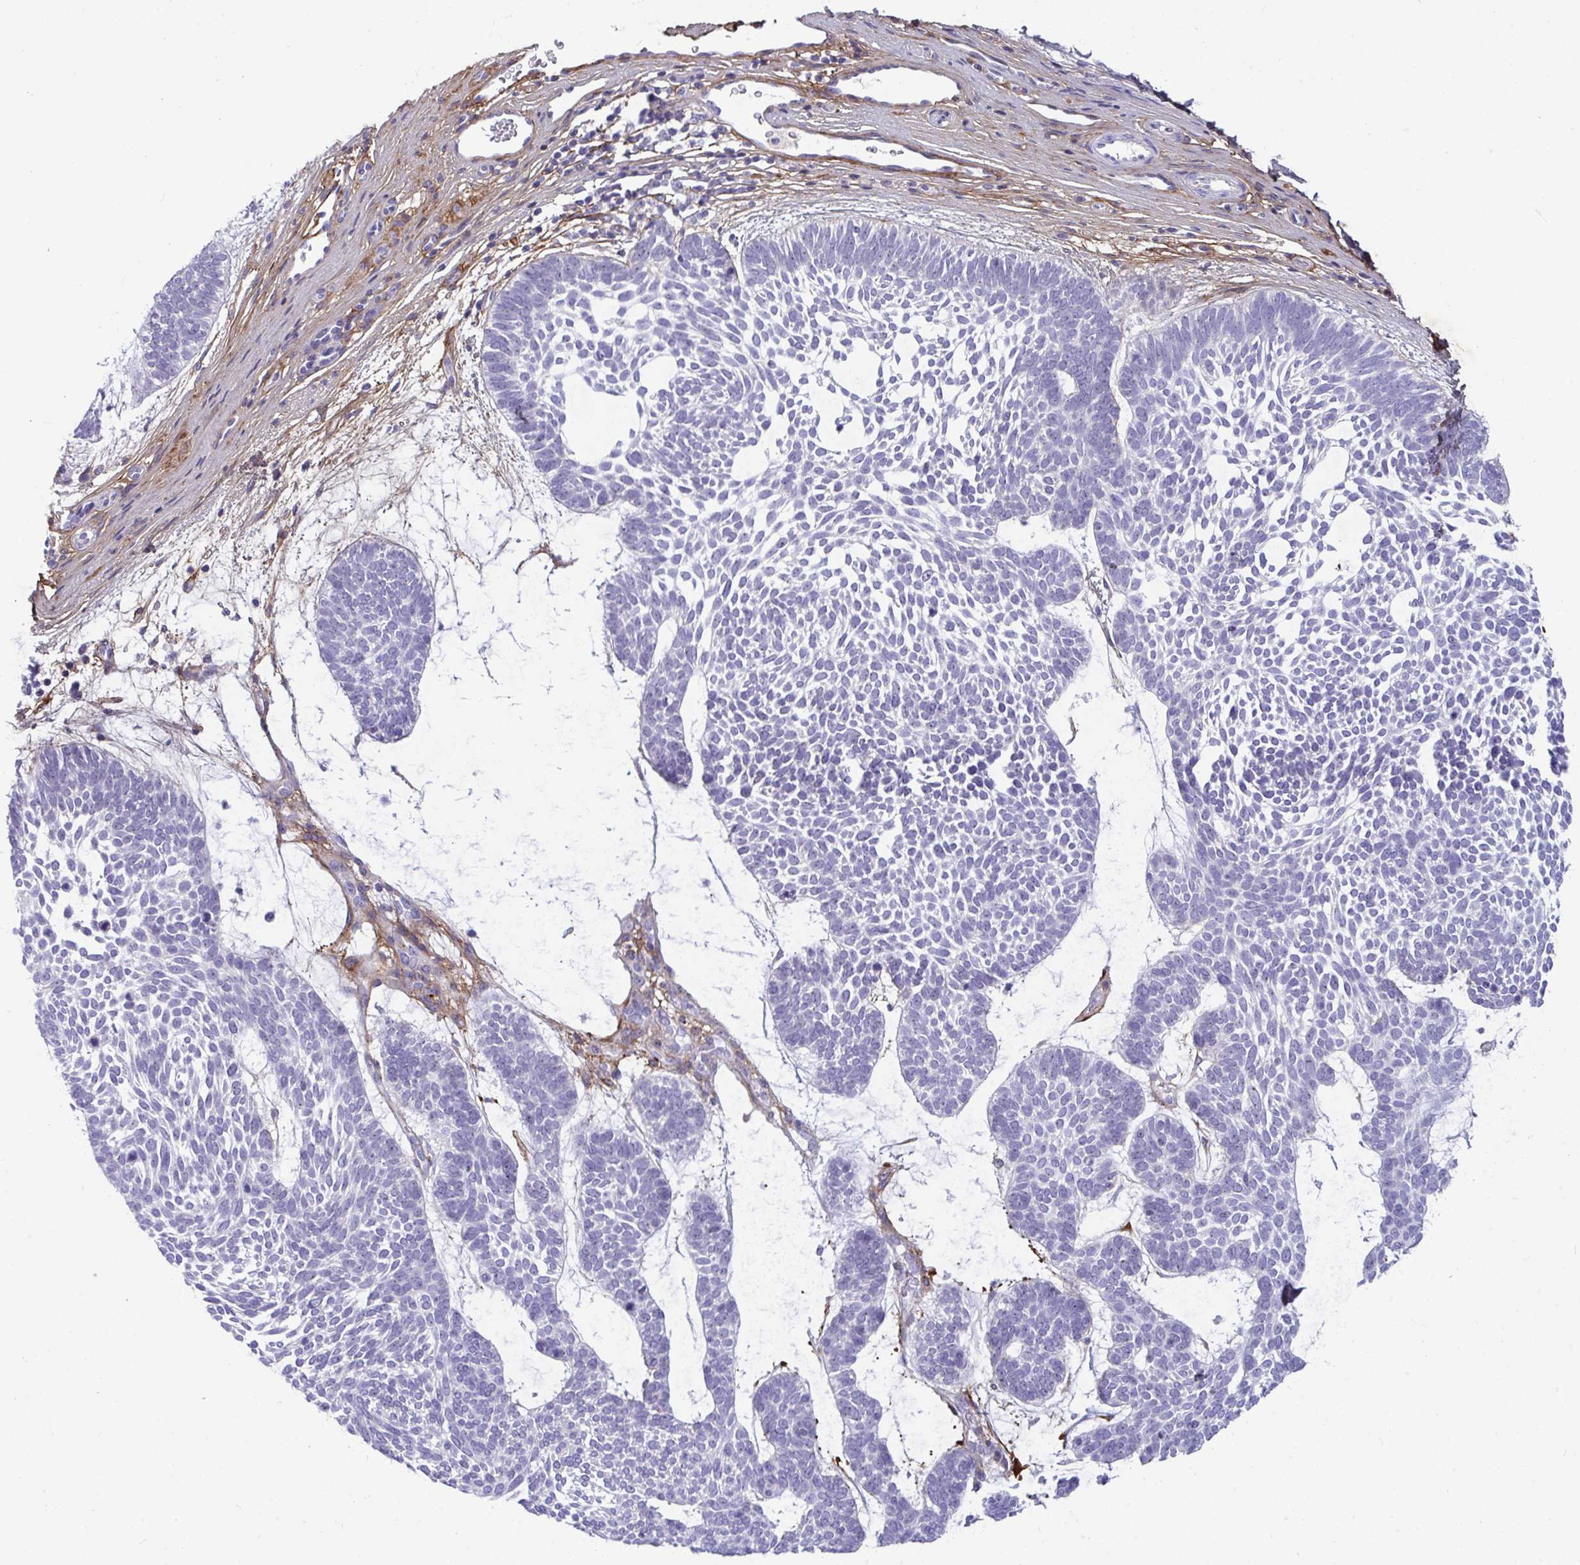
{"staining": {"intensity": "negative", "quantity": "none", "location": "none"}, "tissue": "skin cancer", "cell_type": "Tumor cells", "image_type": "cancer", "snomed": [{"axis": "morphology", "description": "Basal cell carcinoma"}, {"axis": "topography", "description": "Skin"}, {"axis": "topography", "description": "Skin of face"}], "caption": "Immunohistochemistry micrograph of neoplastic tissue: basal cell carcinoma (skin) stained with DAB (3,3'-diaminobenzidine) demonstrates no significant protein expression in tumor cells.", "gene": "LHFPL6", "patient": {"sex": "male", "age": 83}}